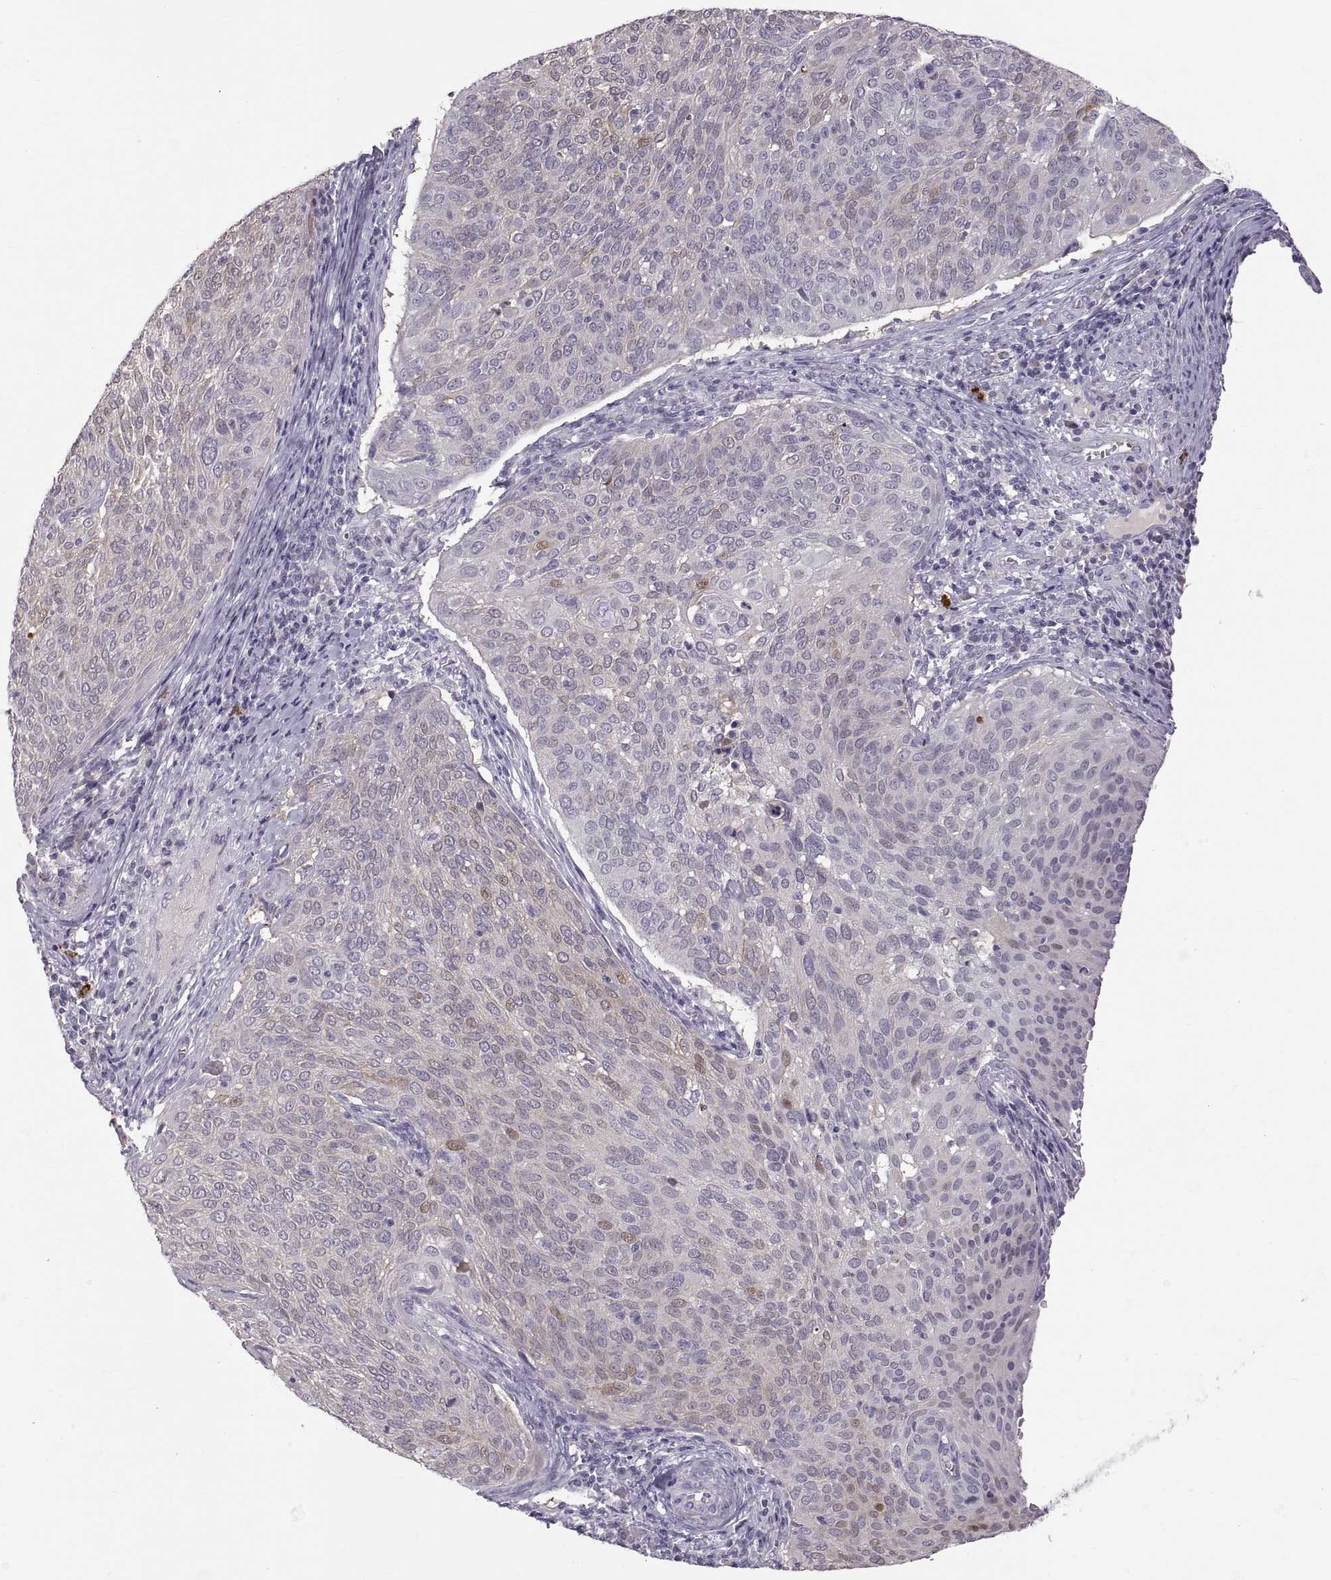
{"staining": {"intensity": "negative", "quantity": "none", "location": "none"}, "tissue": "cervical cancer", "cell_type": "Tumor cells", "image_type": "cancer", "snomed": [{"axis": "morphology", "description": "Squamous cell carcinoma, NOS"}, {"axis": "topography", "description": "Cervix"}], "caption": "The histopathology image displays no staining of tumor cells in cervical squamous cell carcinoma.", "gene": "WFDC8", "patient": {"sex": "female", "age": 39}}